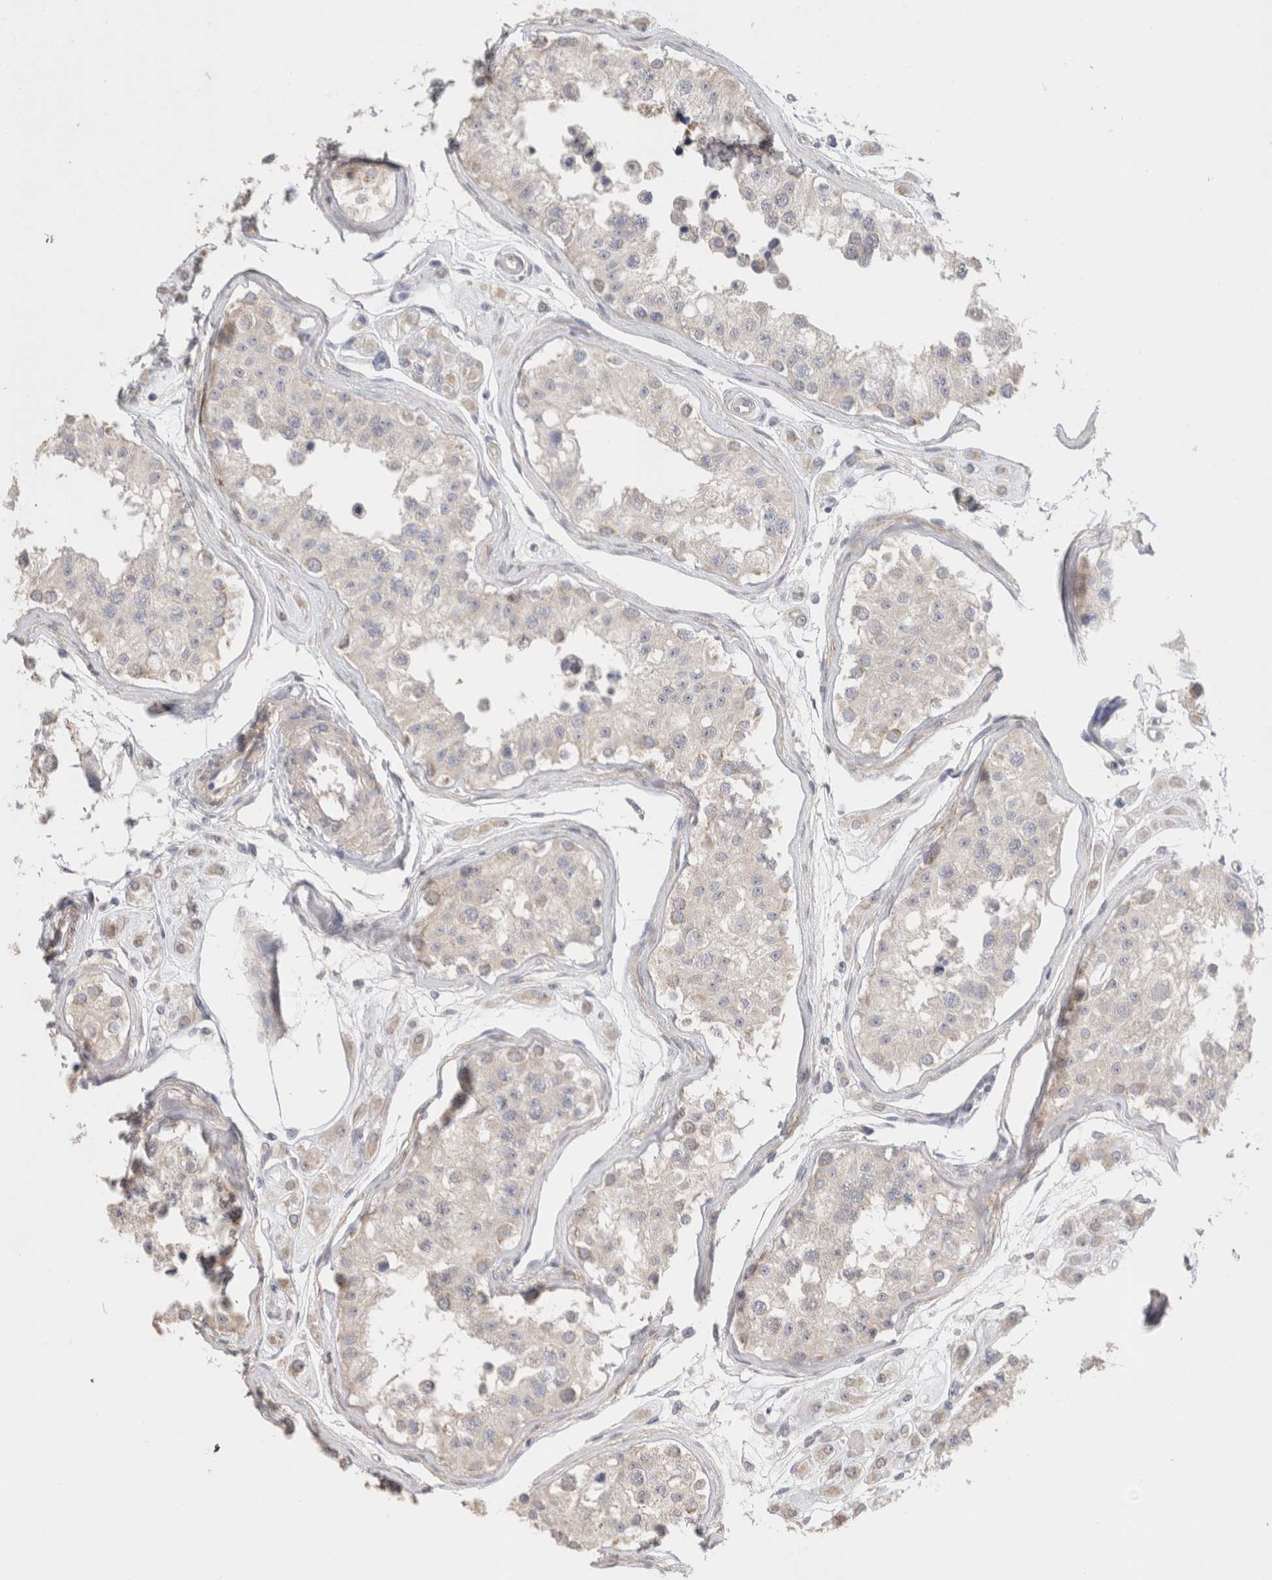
{"staining": {"intensity": "weak", "quantity": "25%-75%", "location": "cytoplasmic/membranous"}, "tissue": "testis", "cell_type": "Cells in seminiferous ducts", "image_type": "normal", "snomed": [{"axis": "morphology", "description": "Normal tissue, NOS"}, {"axis": "morphology", "description": "Adenocarcinoma, metastatic, NOS"}, {"axis": "topography", "description": "Testis"}], "caption": "A high-resolution histopathology image shows IHC staining of unremarkable testis, which reveals weak cytoplasmic/membranous positivity in approximately 25%-75% of cells in seminiferous ducts. (brown staining indicates protein expression, while blue staining denotes nuclei).", "gene": "DMD", "patient": {"sex": "male", "age": 26}}